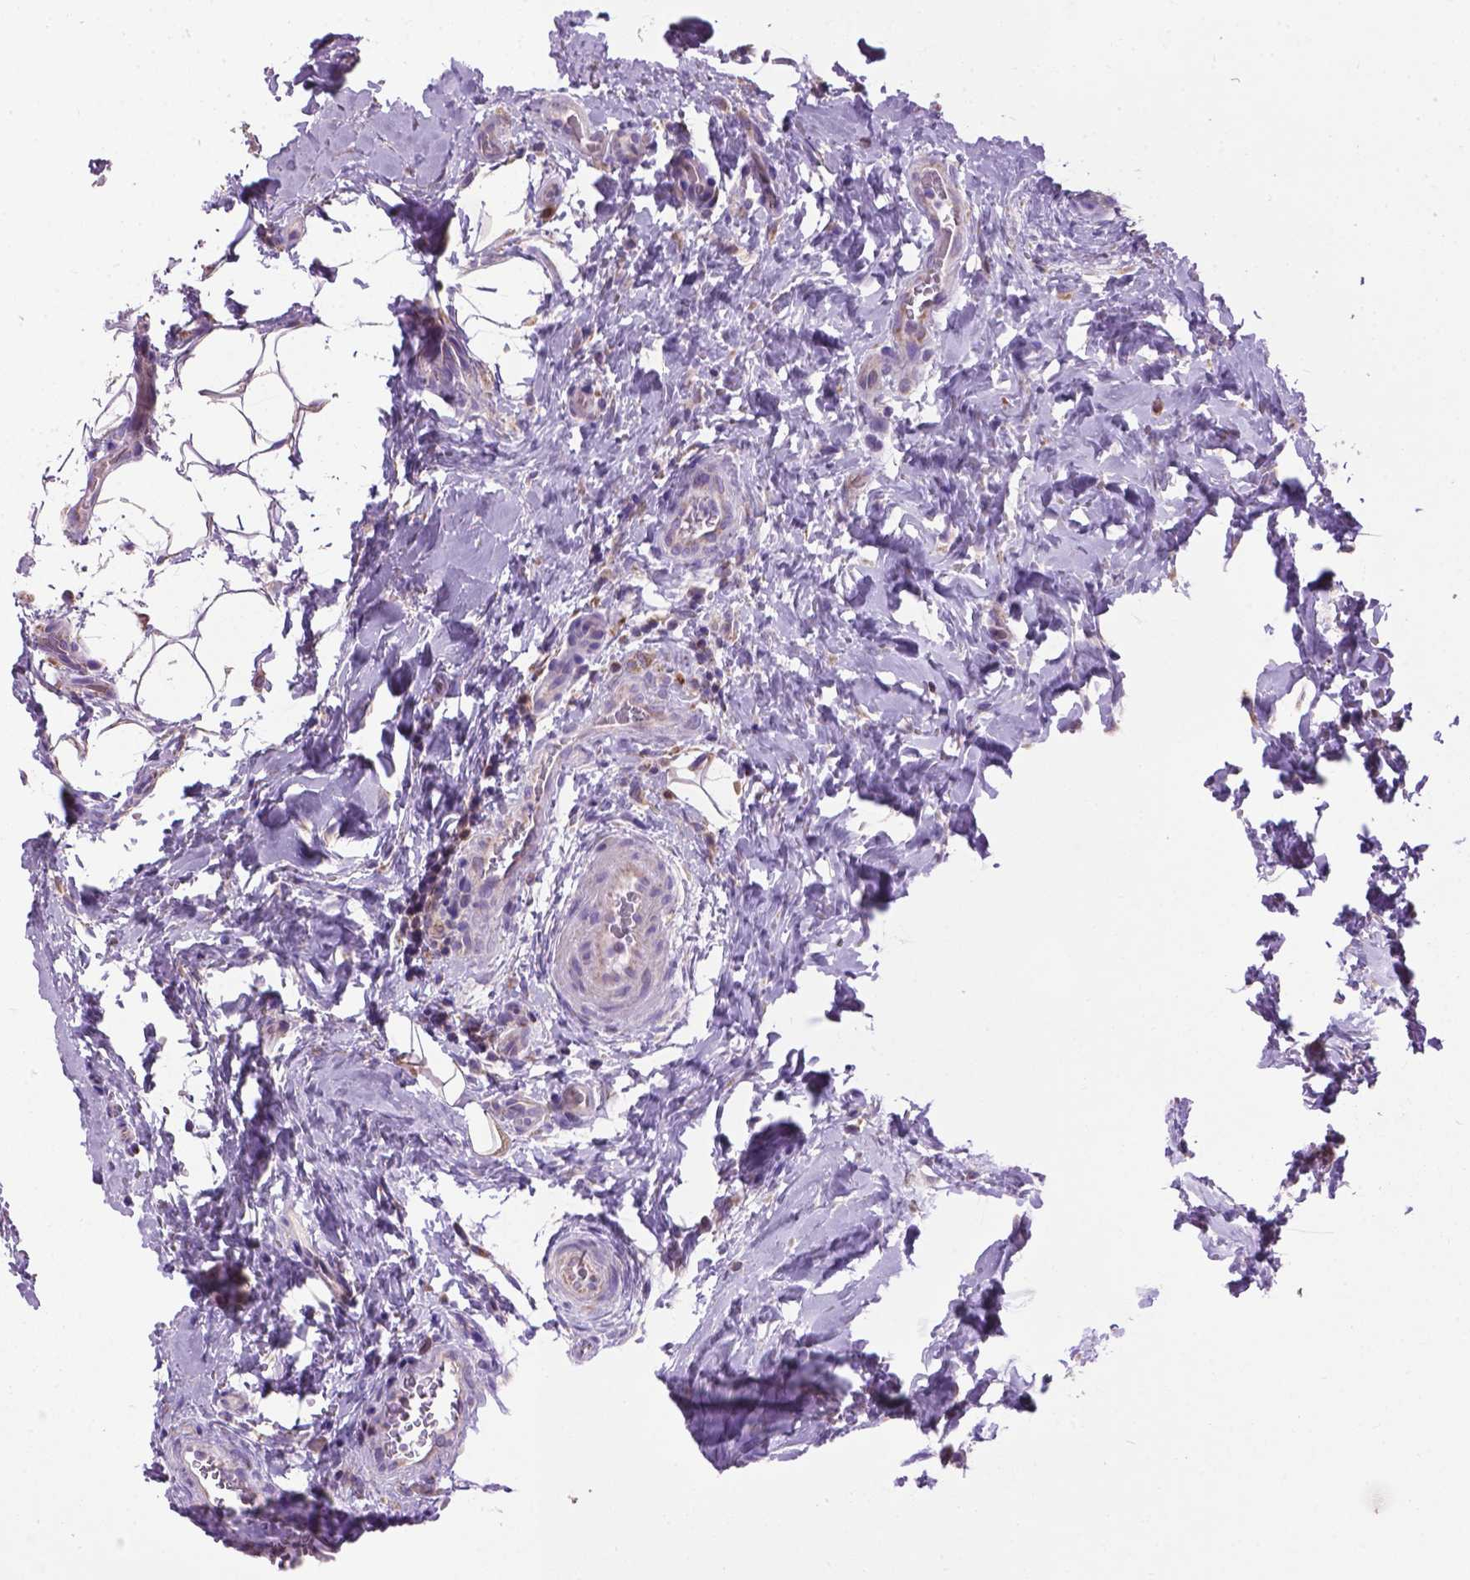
{"staining": {"intensity": "moderate", "quantity": ">75%", "location": "cytoplasmic/membranous"}, "tissue": "thyroid cancer", "cell_type": "Tumor cells", "image_type": "cancer", "snomed": [{"axis": "morphology", "description": "Papillary adenocarcinoma, NOS"}, {"axis": "topography", "description": "Thyroid gland"}], "caption": "Protein analysis of thyroid cancer (papillary adenocarcinoma) tissue displays moderate cytoplasmic/membranous positivity in approximately >75% of tumor cells. (Brightfield microscopy of DAB IHC at high magnification).", "gene": "VDAC1", "patient": {"sex": "male", "age": 61}}